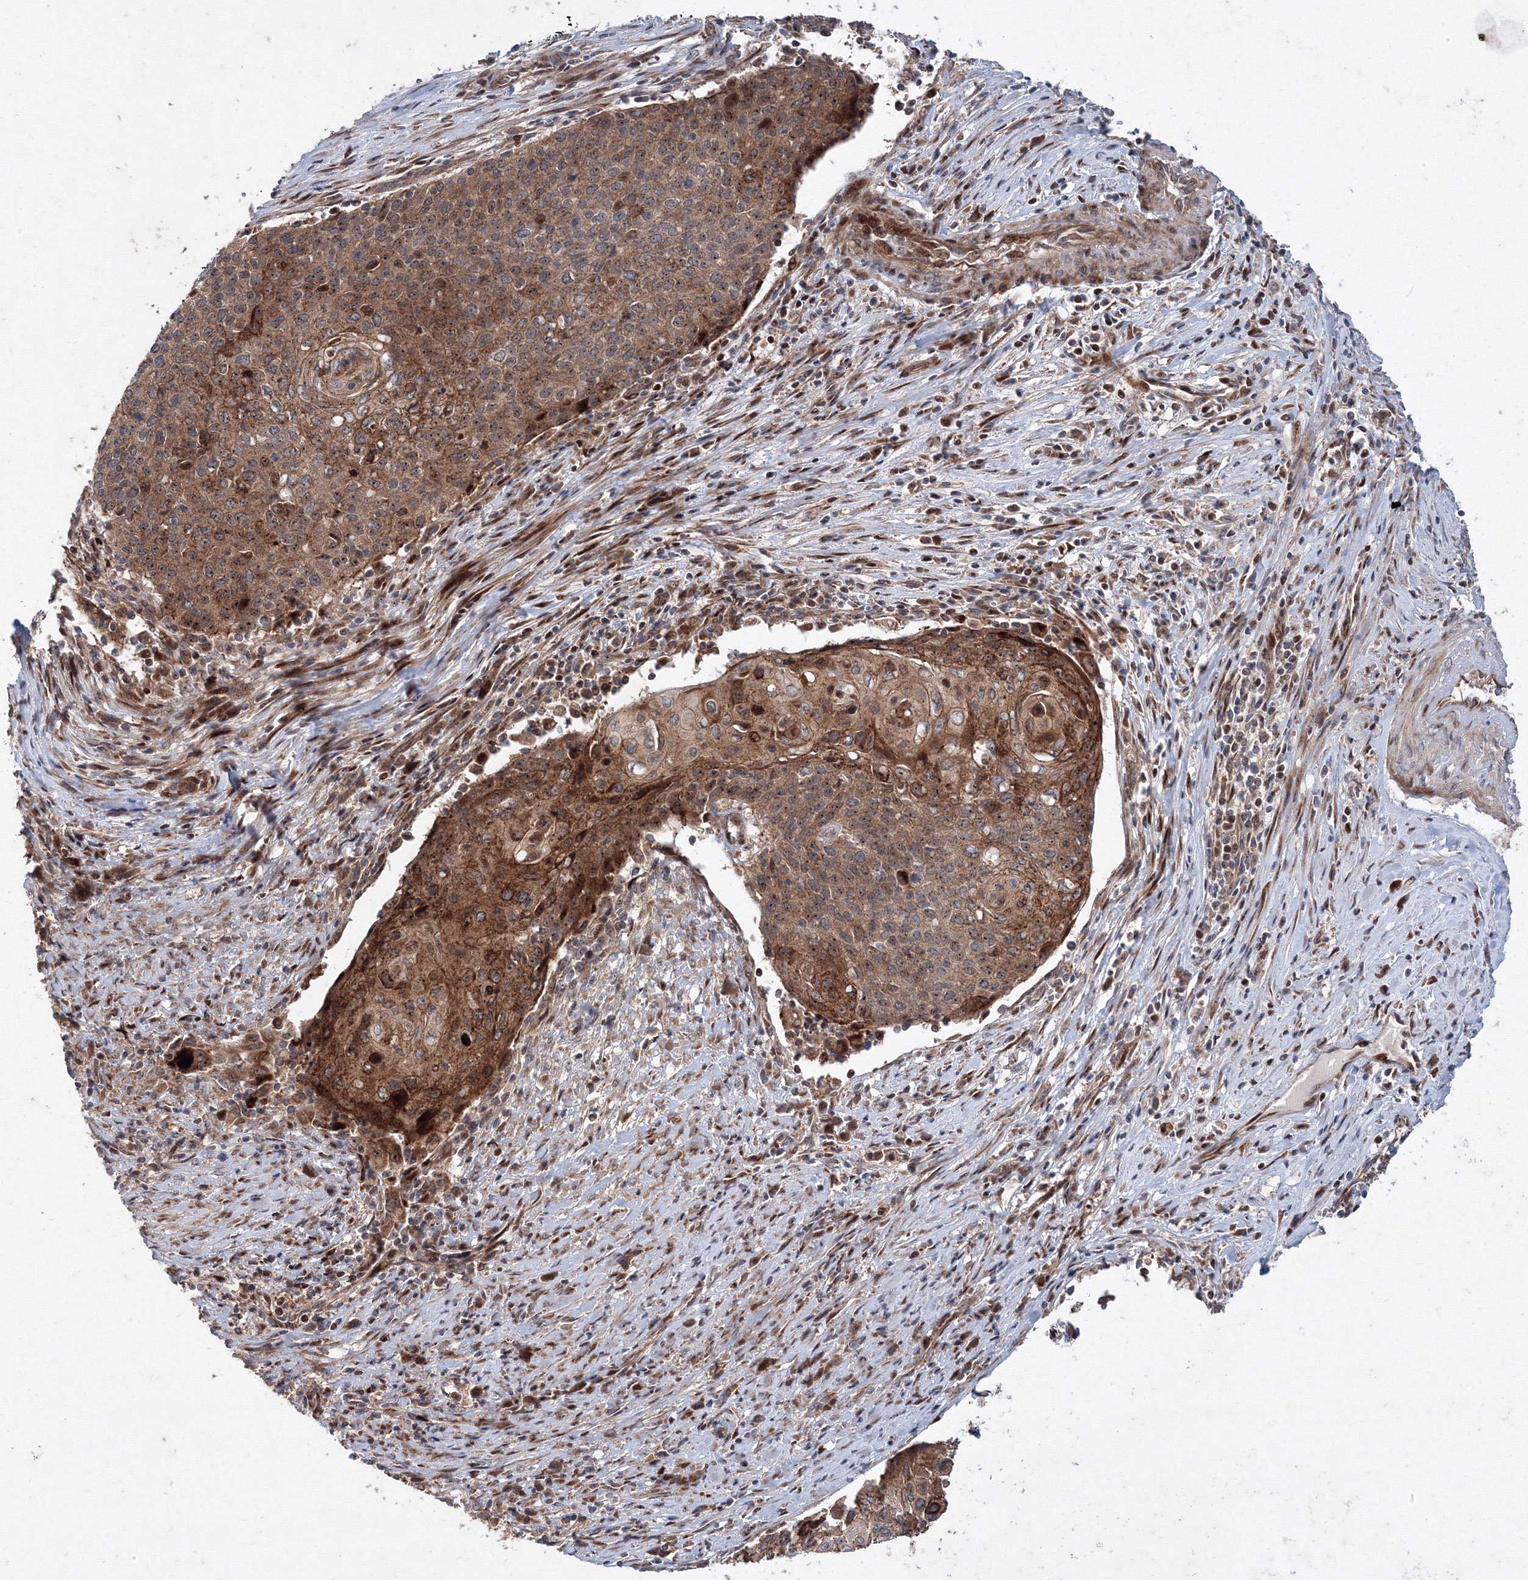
{"staining": {"intensity": "strong", "quantity": "25%-75%", "location": "cytoplasmic/membranous,nuclear"}, "tissue": "cervical cancer", "cell_type": "Tumor cells", "image_type": "cancer", "snomed": [{"axis": "morphology", "description": "Squamous cell carcinoma, NOS"}, {"axis": "topography", "description": "Cervix"}], "caption": "Immunohistochemistry (IHC) of human cervical cancer shows high levels of strong cytoplasmic/membranous and nuclear positivity in approximately 25%-75% of tumor cells. Immunohistochemistry (IHC) stains the protein of interest in brown and the nuclei are stained blue.", "gene": "ANKAR", "patient": {"sex": "female", "age": 39}}